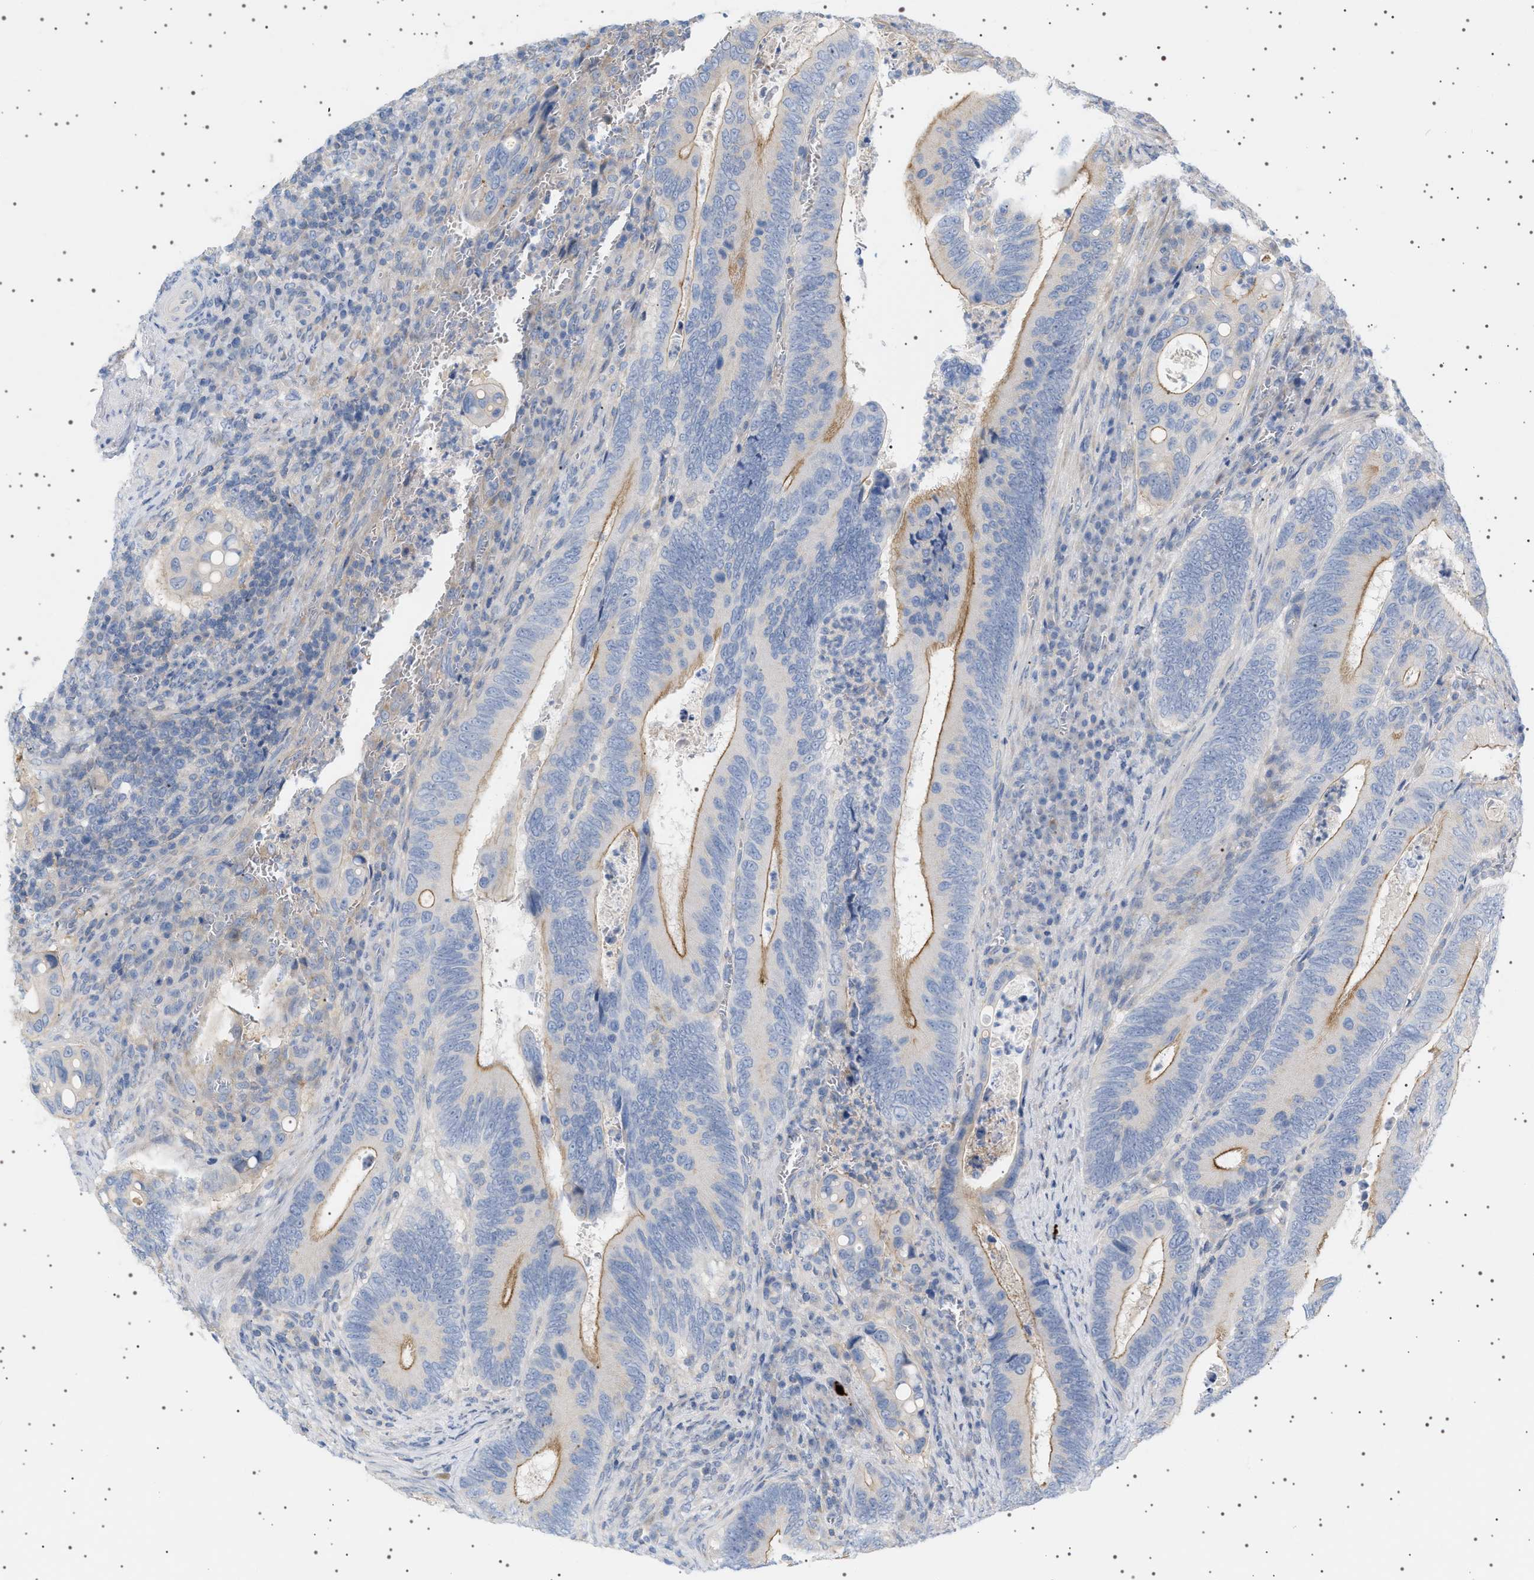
{"staining": {"intensity": "moderate", "quantity": "<25%", "location": "cytoplasmic/membranous"}, "tissue": "colorectal cancer", "cell_type": "Tumor cells", "image_type": "cancer", "snomed": [{"axis": "morphology", "description": "Inflammation, NOS"}, {"axis": "morphology", "description": "Adenocarcinoma, NOS"}, {"axis": "topography", "description": "Colon"}], "caption": "About <25% of tumor cells in human colorectal cancer (adenocarcinoma) display moderate cytoplasmic/membranous protein positivity as visualized by brown immunohistochemical staining.", "gene": "ADCY10", "patient": {"sex": "male", "age": 72}}